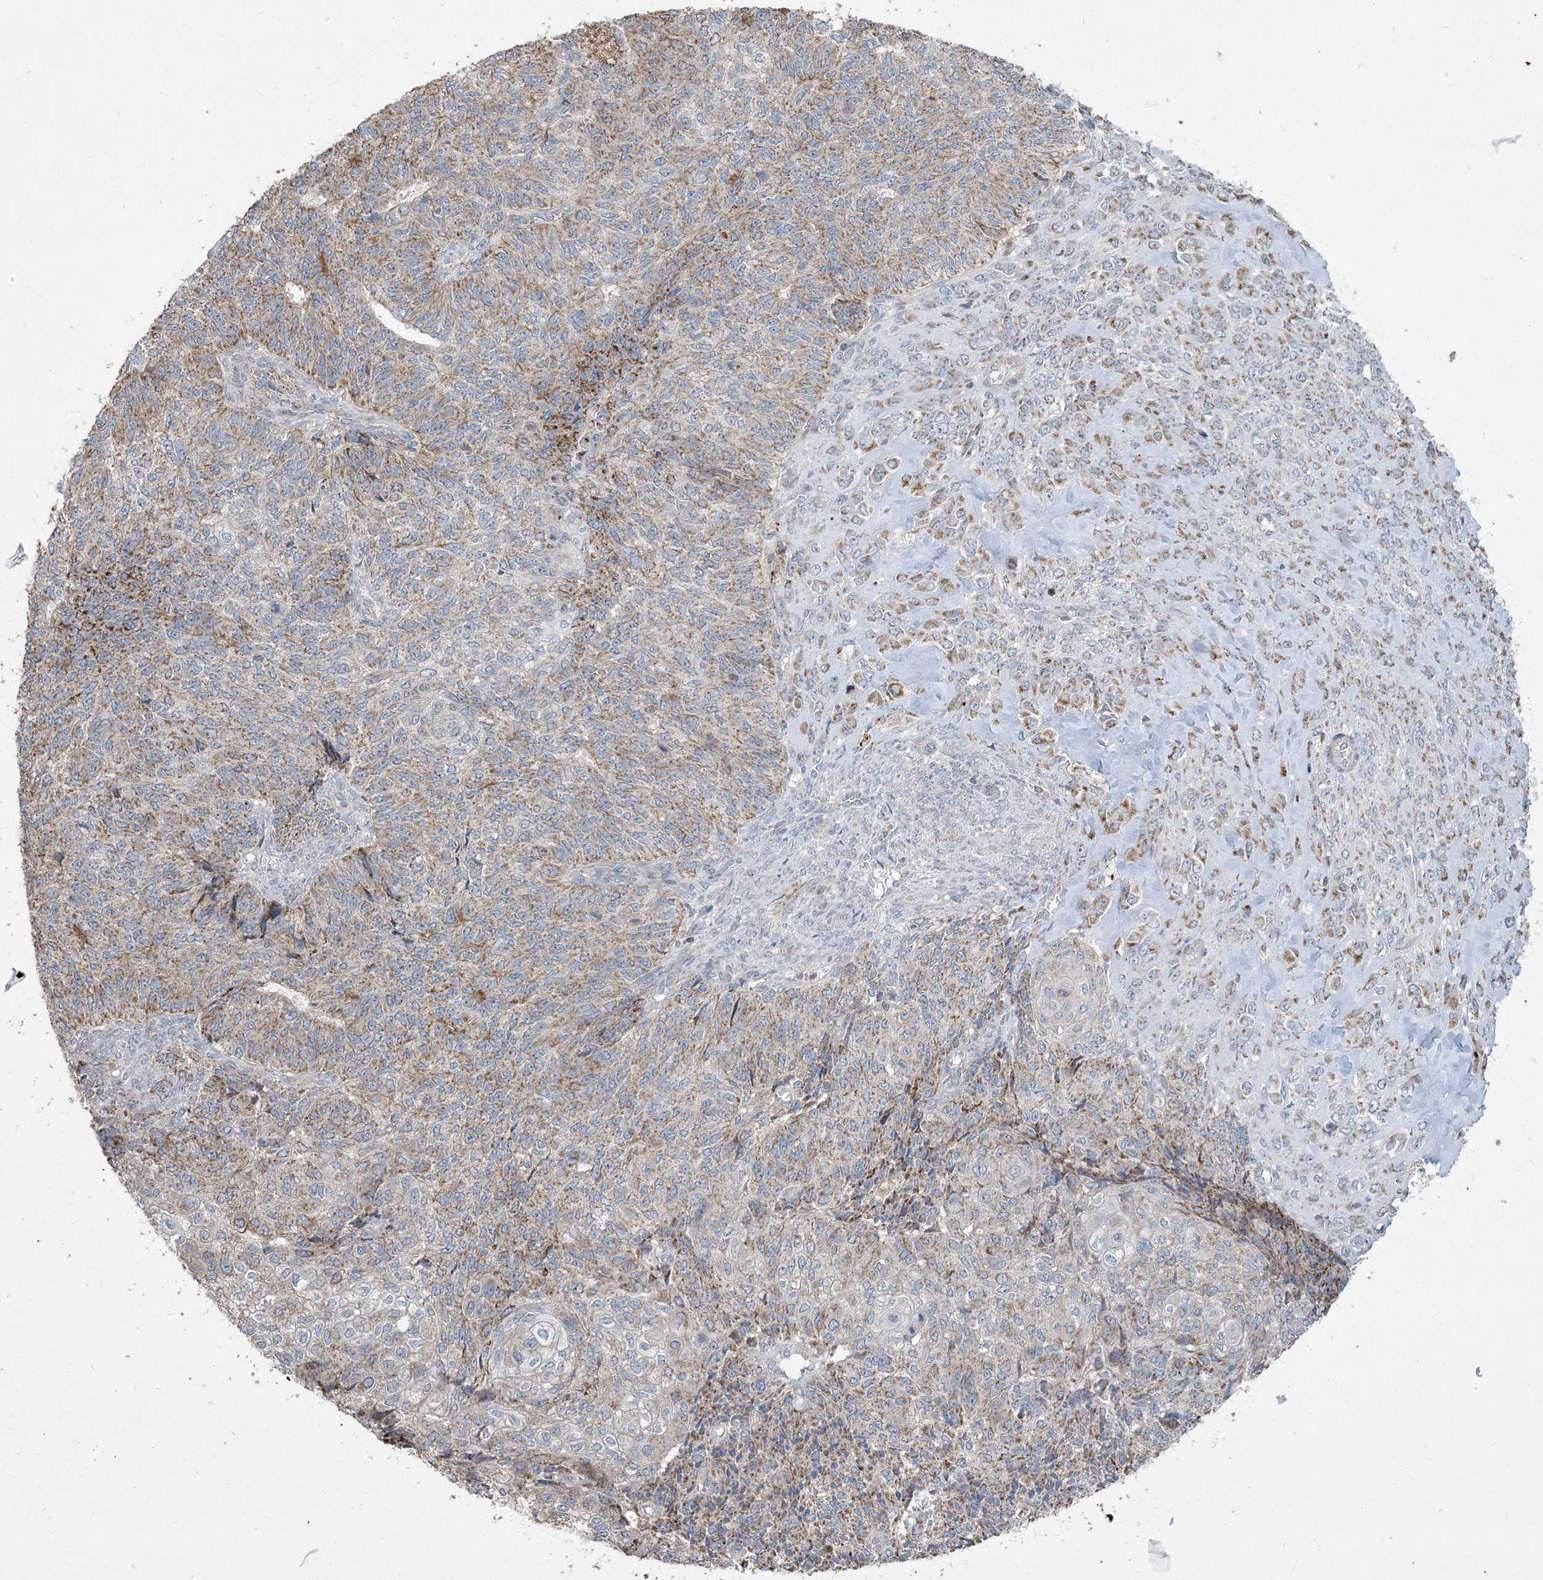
{"staining": {"intensity": "weak", "quantity": ">75%", "location": "cytoplasmic/membranous"}, "tissue": "endometrial cancer", "cell_type": "Tumor cells", "image_type": "cancer", "snomed": [{"axis": "morphology", "description": "Adenocarcinoma, NOS"}, {"axis": "topography", "description": "Endometrium"}], "caption": "Approximately >75% of tumor cells in endometrial cancer (adenocarcinoma) display weak cytoplasmic/membranous protein staining as visualized by brown immunohistochemical staining.", "gene": "ECHDC1", "patient": {"sex": "female", "age": 32}}